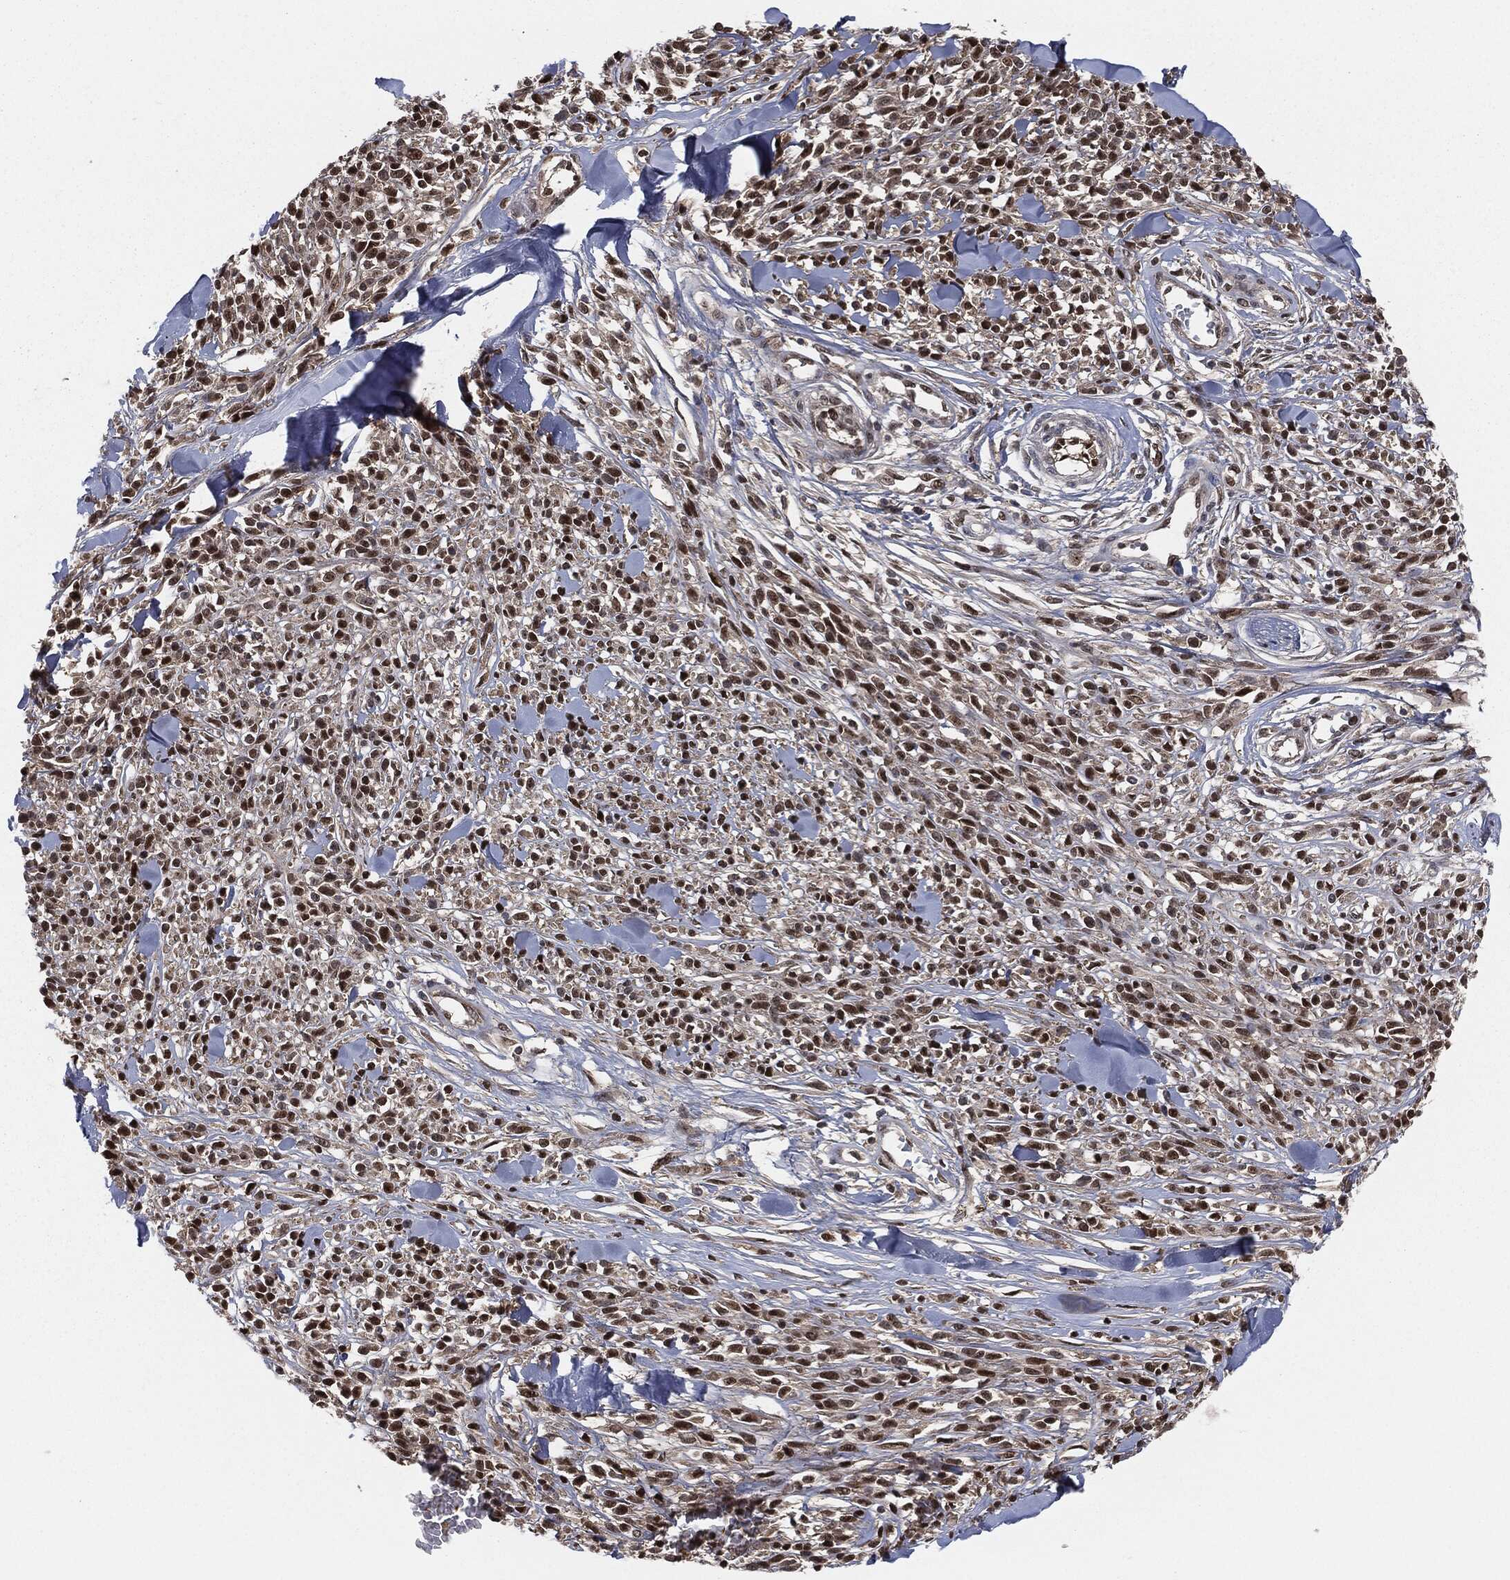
{"staining": {"intensity": "moderate", "quantity": ">75%", "location": "nuclear"}, "tissue": "melanoma", "cell_type": "Tumor cells", "image_type": "cancer", "snomed": [{"axis": "morphology", "description": "Malignant melanoma, NOS"}, {"axis": "topography", "description": "Skin"}, {"axis": "topography", "description": "Skin of trunk"}], "caption": "Immunohistochemical staining of melanoma exhibits medium levels of moderate nuclear positivity in about >75% of tumor cells. Using DAB (3,3'-diaminobenzidine) (brown) and hematoxylin (blue) stains, captured at high magnification using brightfield microscopy.", "gene": "CAPRIN2", "patient": {"sex": "male", "age": 74}}